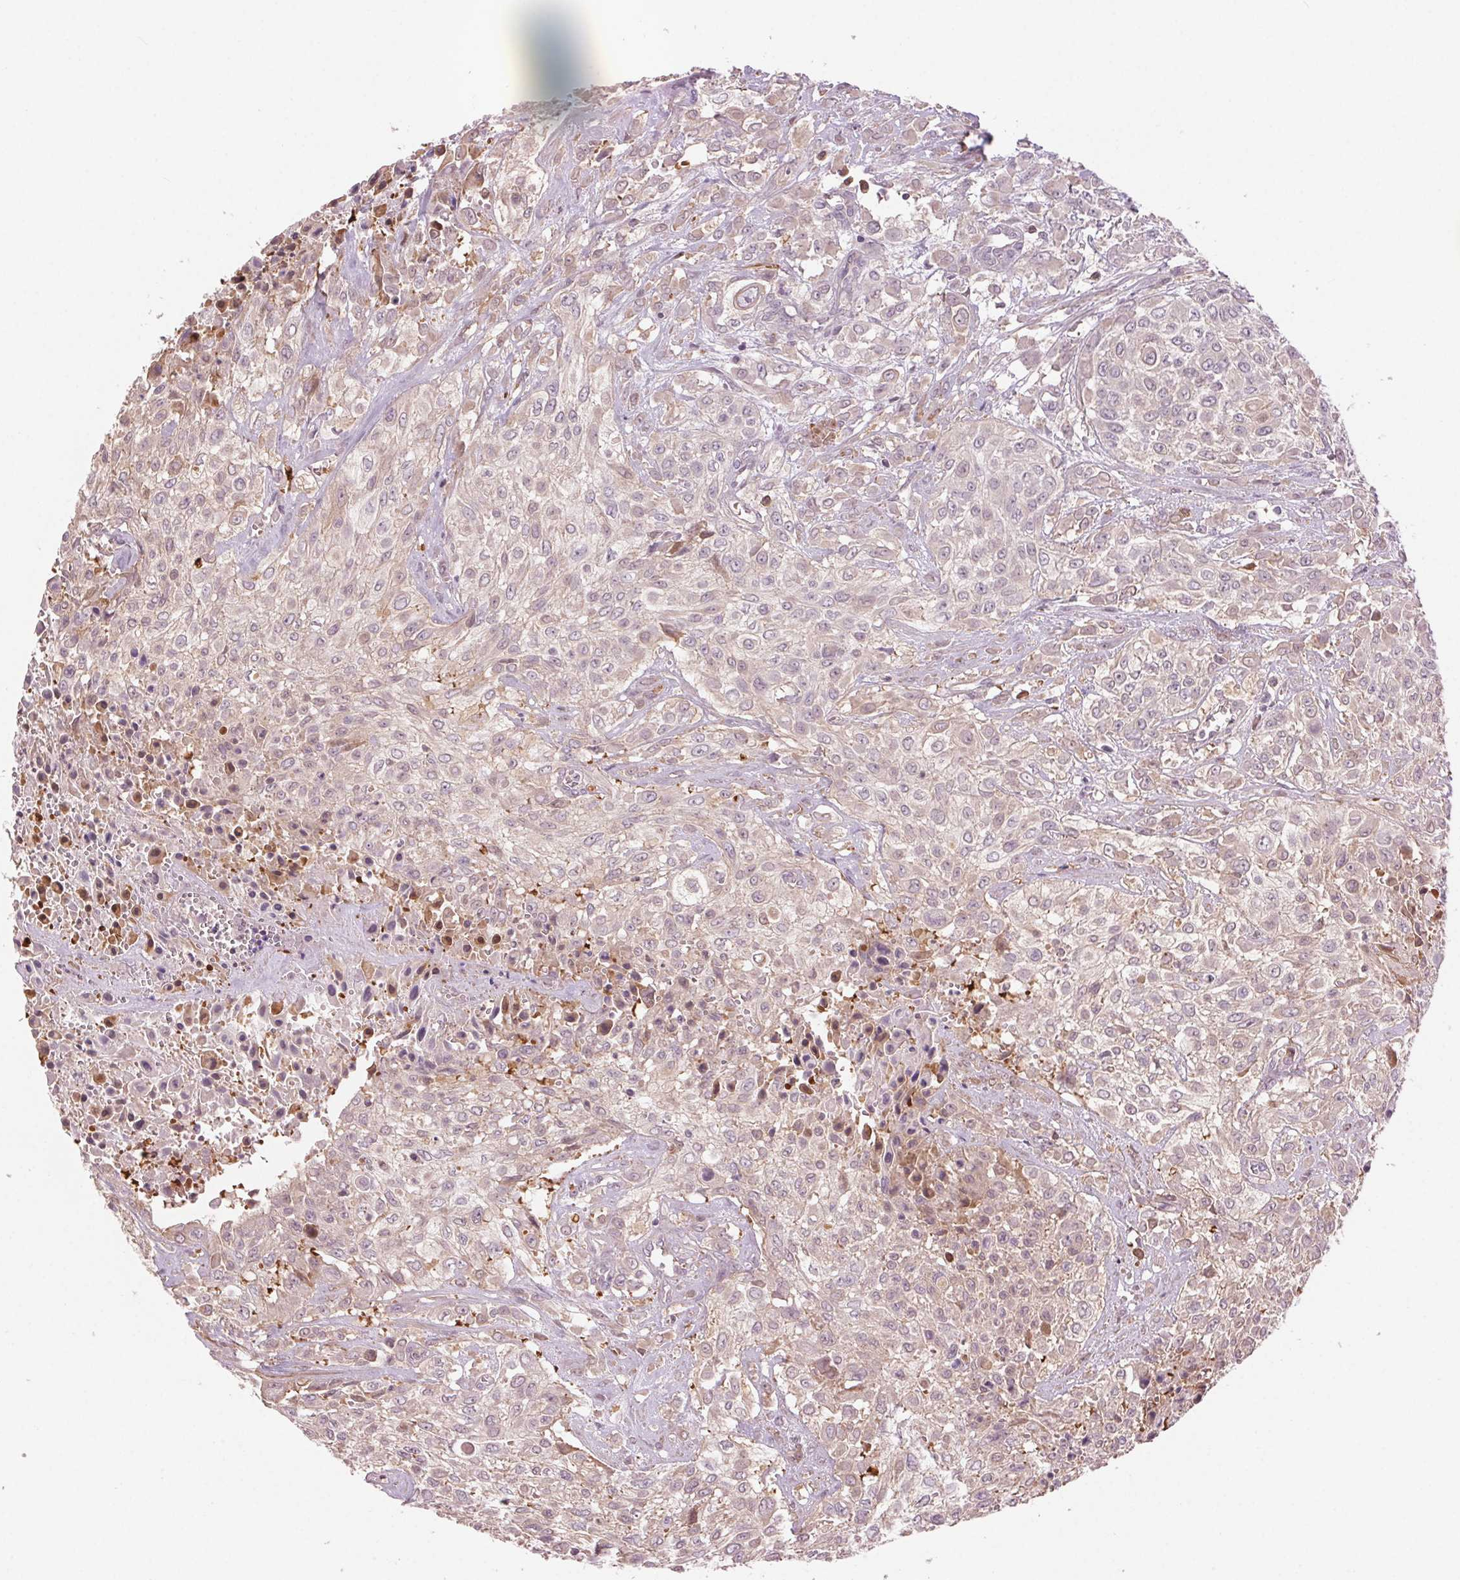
{"staining": {"intensity": "negative", "quantity": "none", "location": "none"}, "tissue": "urothelial cancer", "cell_type": "Tumor cells", "image_type": "cancer", "snomed": [{"axis": "morphology", "description": "Urothelial carcinoma, High grade"}, {"axis": "topography", "description": "Urinary bladder"}], "caption": "Photomicrograph shows no significant protein expression in tumor cells of urothelial cancer. The staining was performed using DAB (3,3'-diaminobenzidine) to visualize the protein expression in brown, while the nuclei were stained in blue with hematoxylin (Magnification: 20x).", "gene": "HHLA2", "patient": {"sex": "male", "age": 57}}